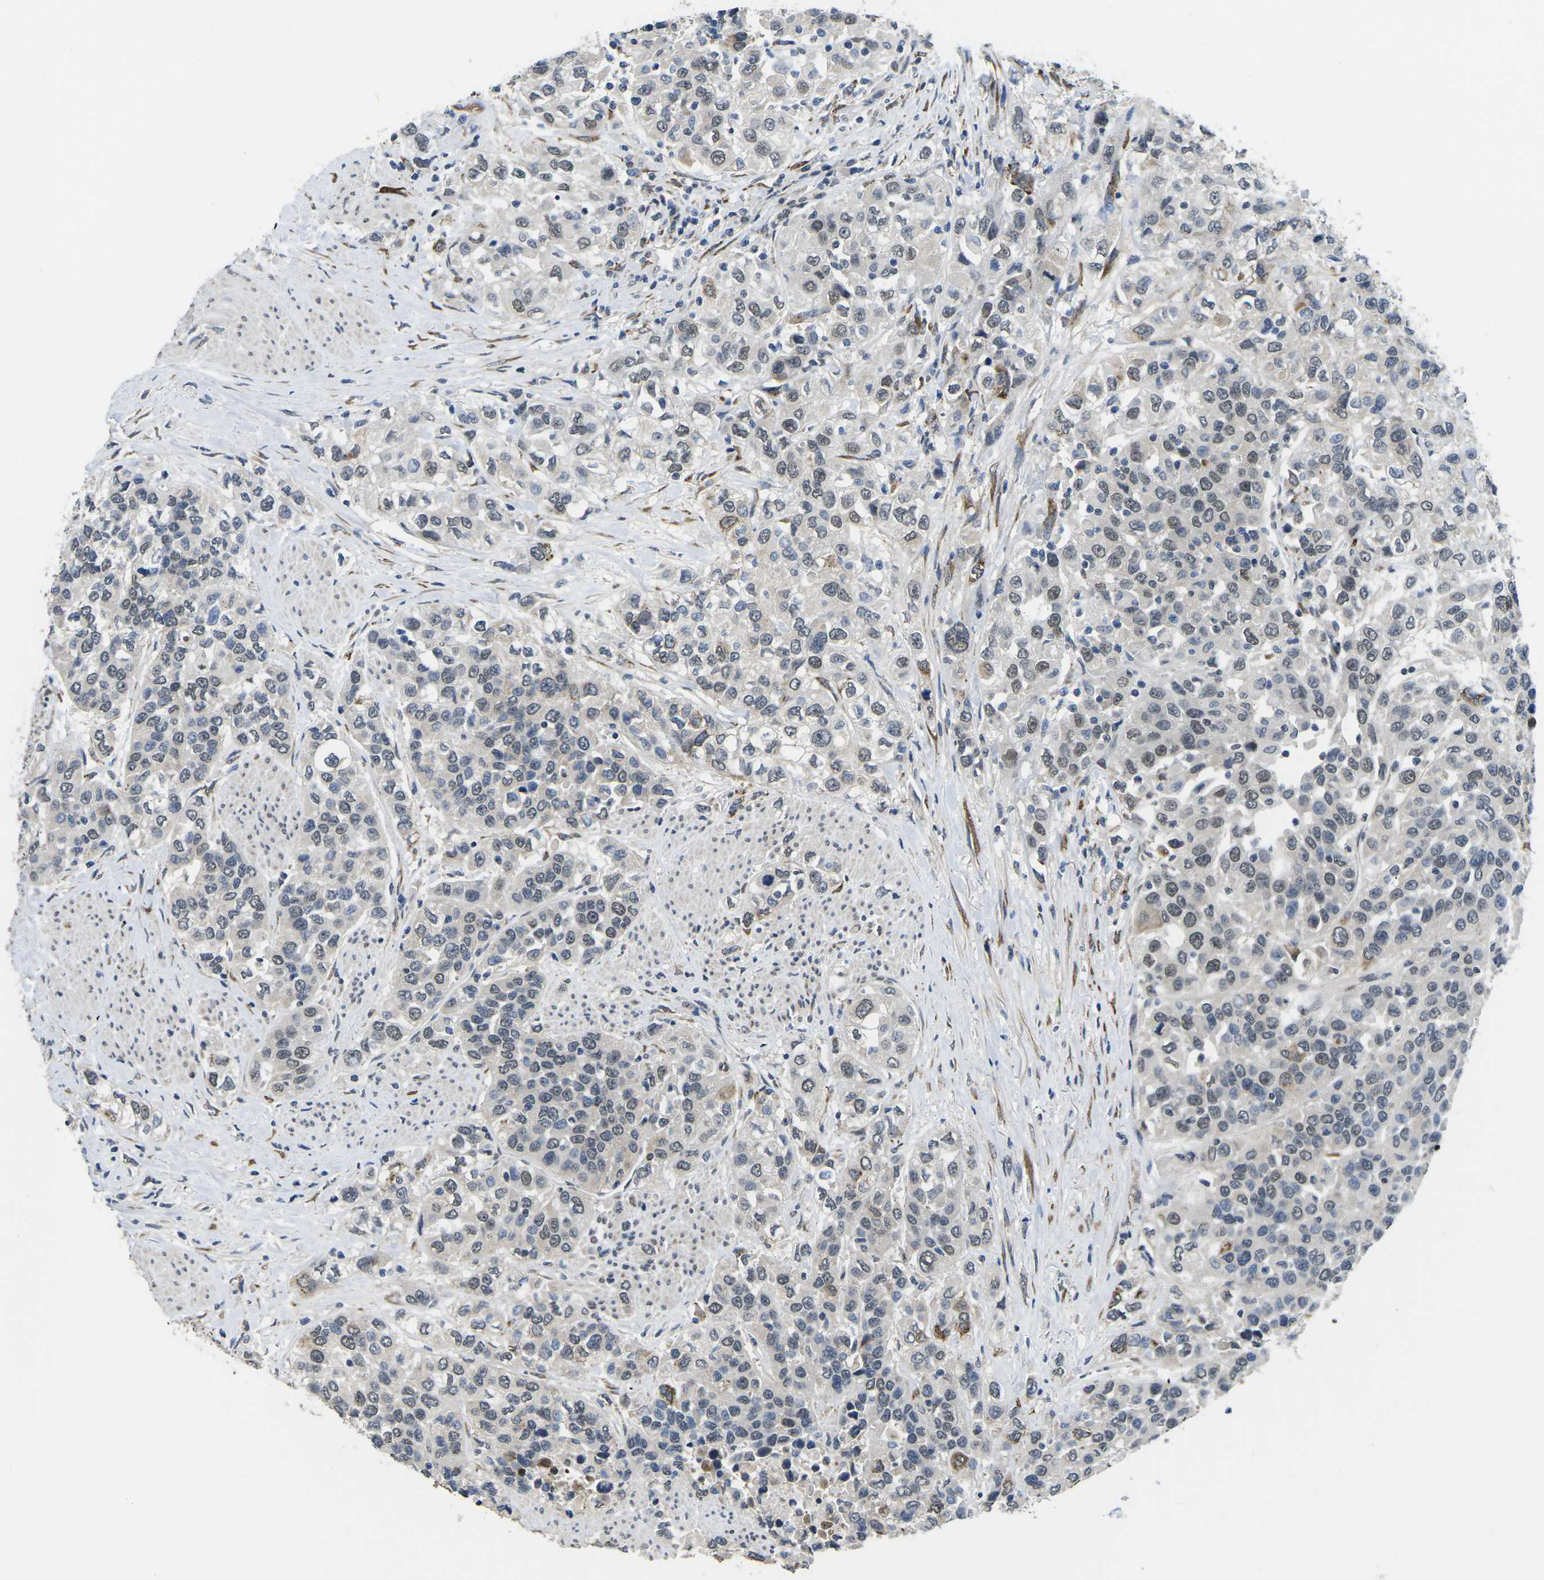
{"staining": {"intensity": "weak", "quantity": "25%-75%", "location": "nuclear"}, "tissue": "urothelial cancer", "cell_type": "Tumor cells", "image_type": "cancer", "snomed": [{"axis": "morphology", "description": "Urothelial carcinoma, High grade"}, {"axis": "topography", "description": "Urinary bladder"}], "caption": "Tumor cells display low levels of weak nuclear staining in approximately 25%-75% of cells in human urothelial cancer. (Brightfield microscopy of DAB IHC at high magnification).", "gene": "SCNN1B", "patient": {"sex": "female", "age": 80}}